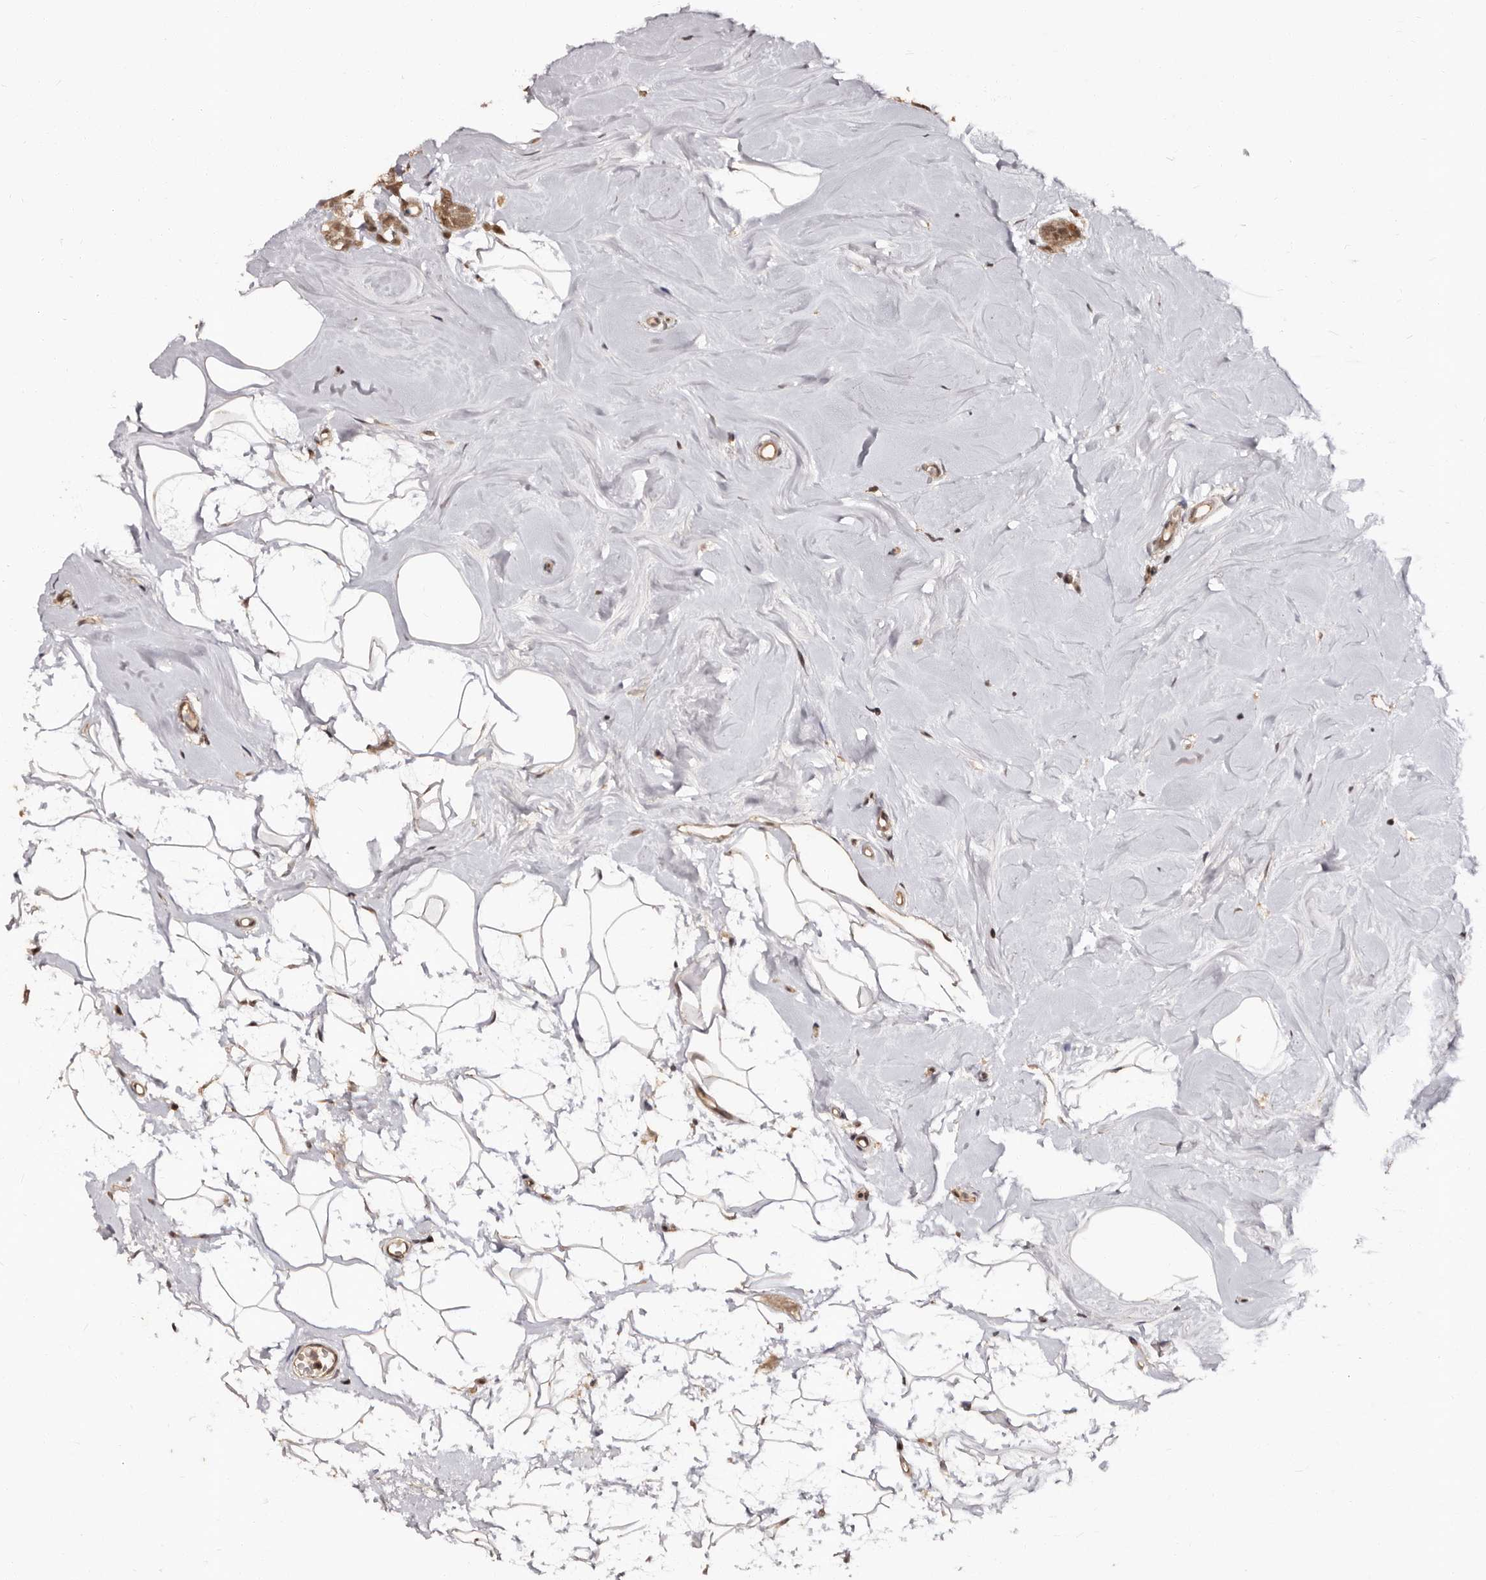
{"staining": {"intensity": "moderate", "quantity": ">75%", "location": "cytoplasmic/membranous,nuclear"}, "tissue": "breast cancer", "cell_type": "Tumor cells", "image_type": "cancer", "snomed": [{"axis": "morphology", "description": "Lobular carcinoma"}, {"axis": "topography", "description": "Breast"}], "caption": "Immunohistochemistry (IHC) photomicrograph of neoplastic tissue: breast cancer stained using IHC exhibits medium levels of moderate protein expression localized specifically in the cytoplasmic/membranous and nuclear of tumor cells, appearing as a cytoplasmic/membranous and nuclear brown color.", "gene": "TBC1D22B", "patient": {"sex": "female", "age": 47}}